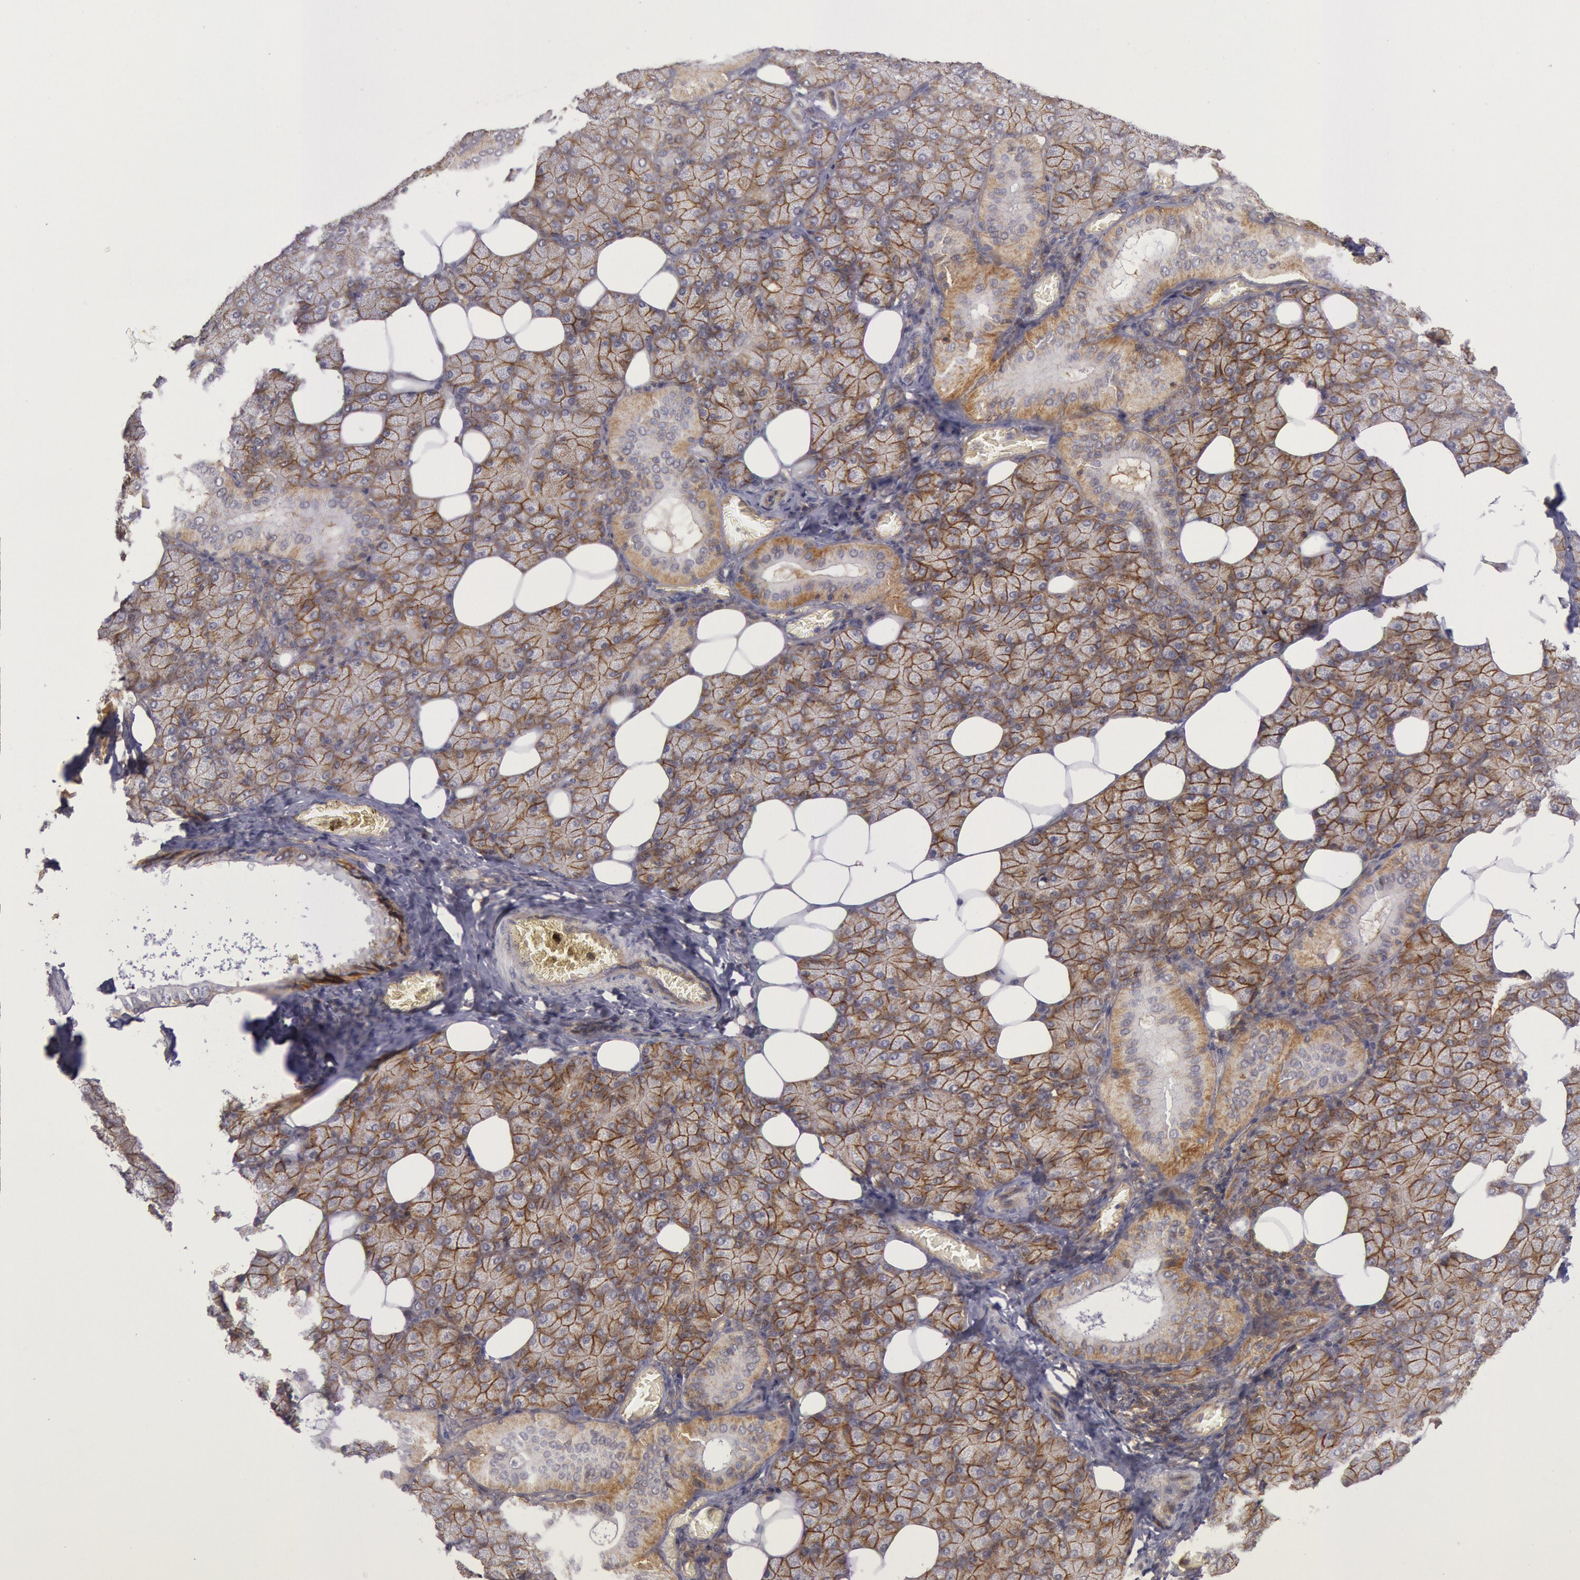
{"staining": {"intensity": "moderate", "quantity": ">75%", "location": "cytoplasmic/membranous"}, "tissue": "salivary gland", "cell_type": "Glandular cells", "image_type": "normal", "snomed": [{"axis": "morphology", "description": "Normal tissue, NOS"}, {"axis": "topography", "description": "Lymph node"}, {"axis": "topography", "description": "Salivary gland"}], "caption": "Immunohistochemical staining of unremarkable human salivary gland demonstrates >75% levels of moderate cytoplasmic/membranous protein staining in approximately >75% of glandular cells. Using DAB (3,3'-diaminobenzidine) (brown) and hematoxylin (blue) stains, captured at high magnification using brightfield microscopy.", "gene": "STX4", "patient": {"sex": "male", "age": 8}}